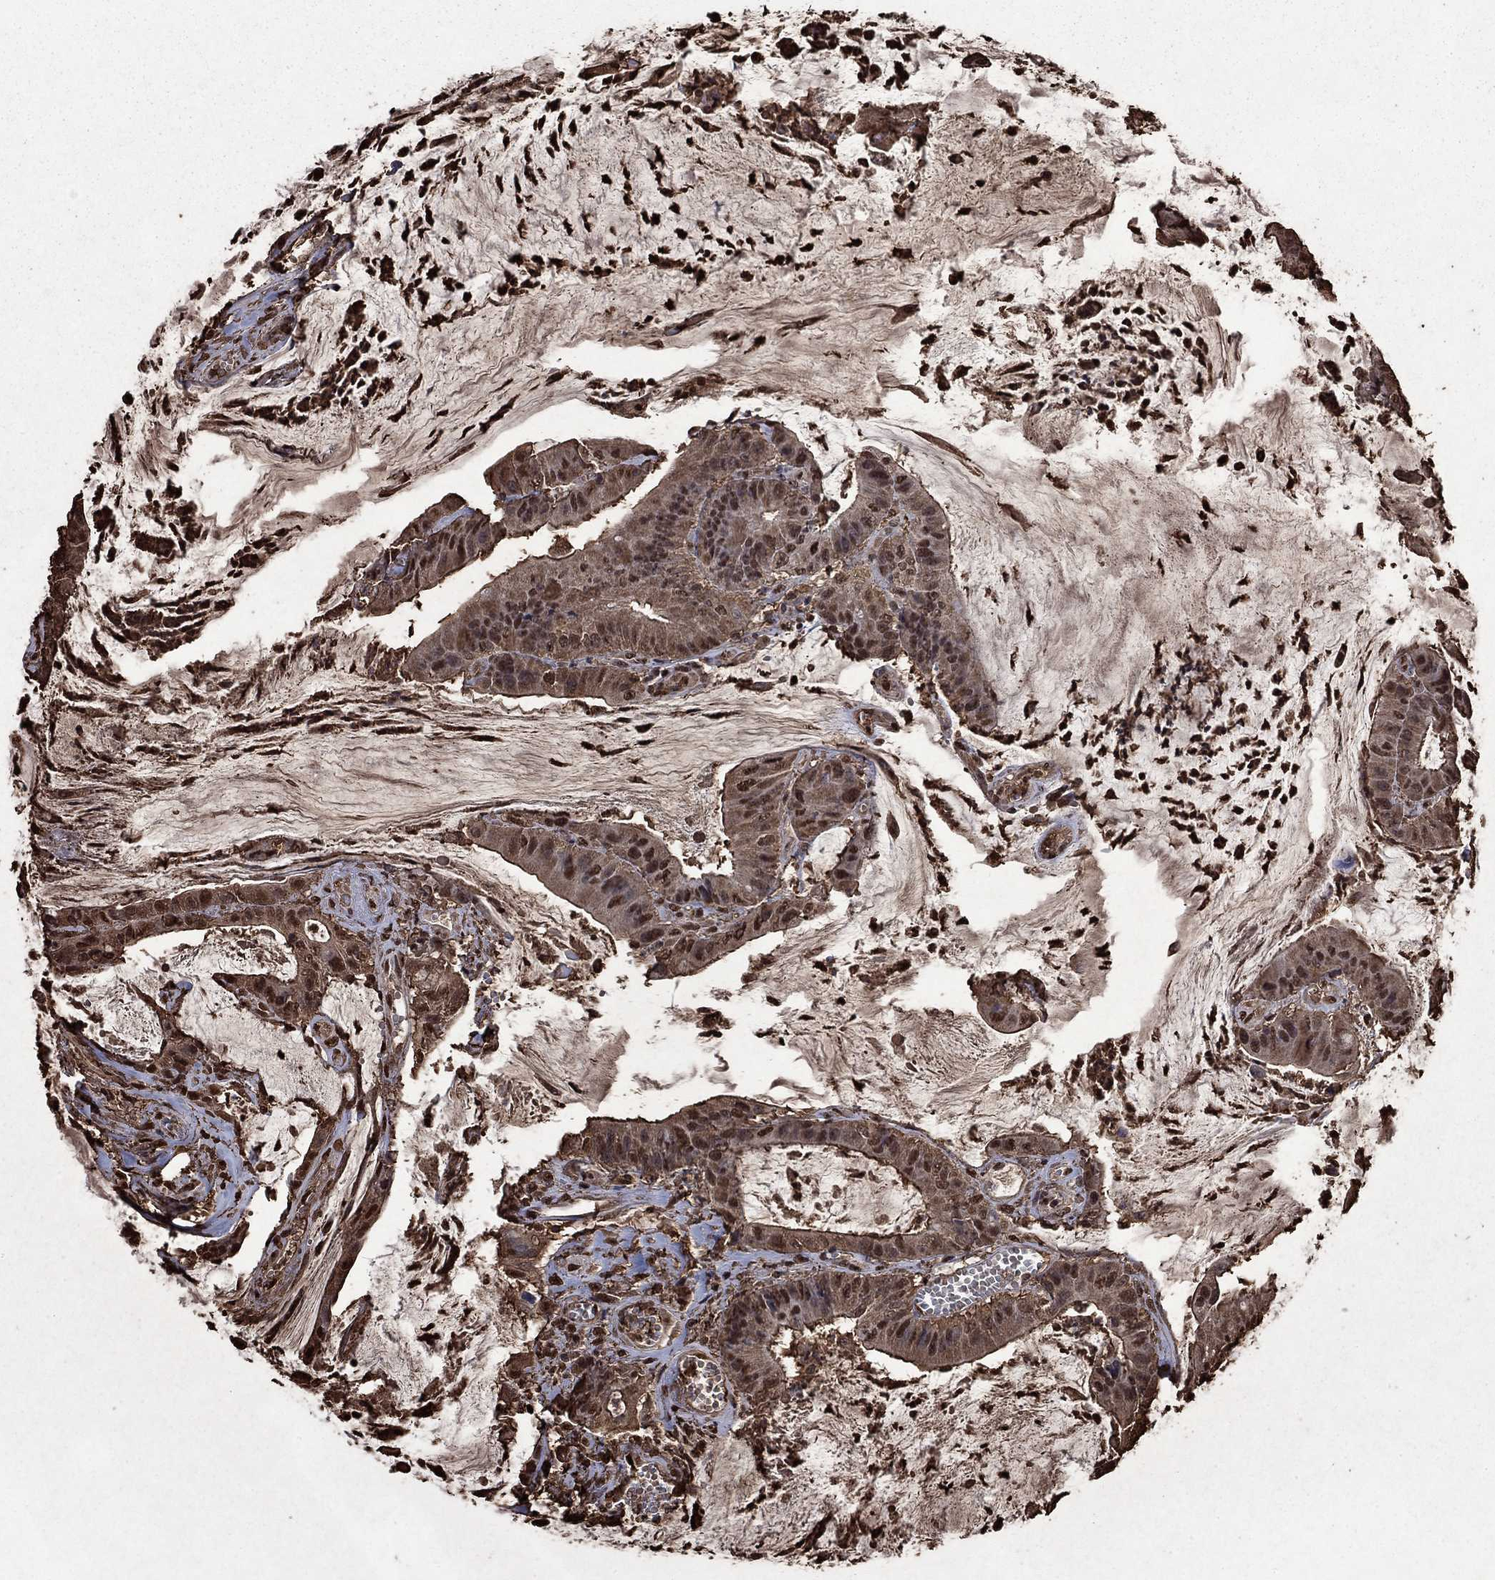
{"staining": {"intensity": "moderate", "quantity": "<25%", "location": "nuclear"}, "tissue": "colorectal cancer", "cell_type": "Tumor cells", "image_type": "cancer", "snomed": [{"axis": "morphology", "description": "Adenocarcinoma, NOS"}, {"axis": "topography", "description": "Colon"}], "caption": "The photomicrograph demonstrates staining of adenocarcinoma (colorectal), revealing moderate nuclear protein positivity (brown color) within tumor cells.", "gene": "GAPDH", "patient": {"sex": "female", "age": 69}}